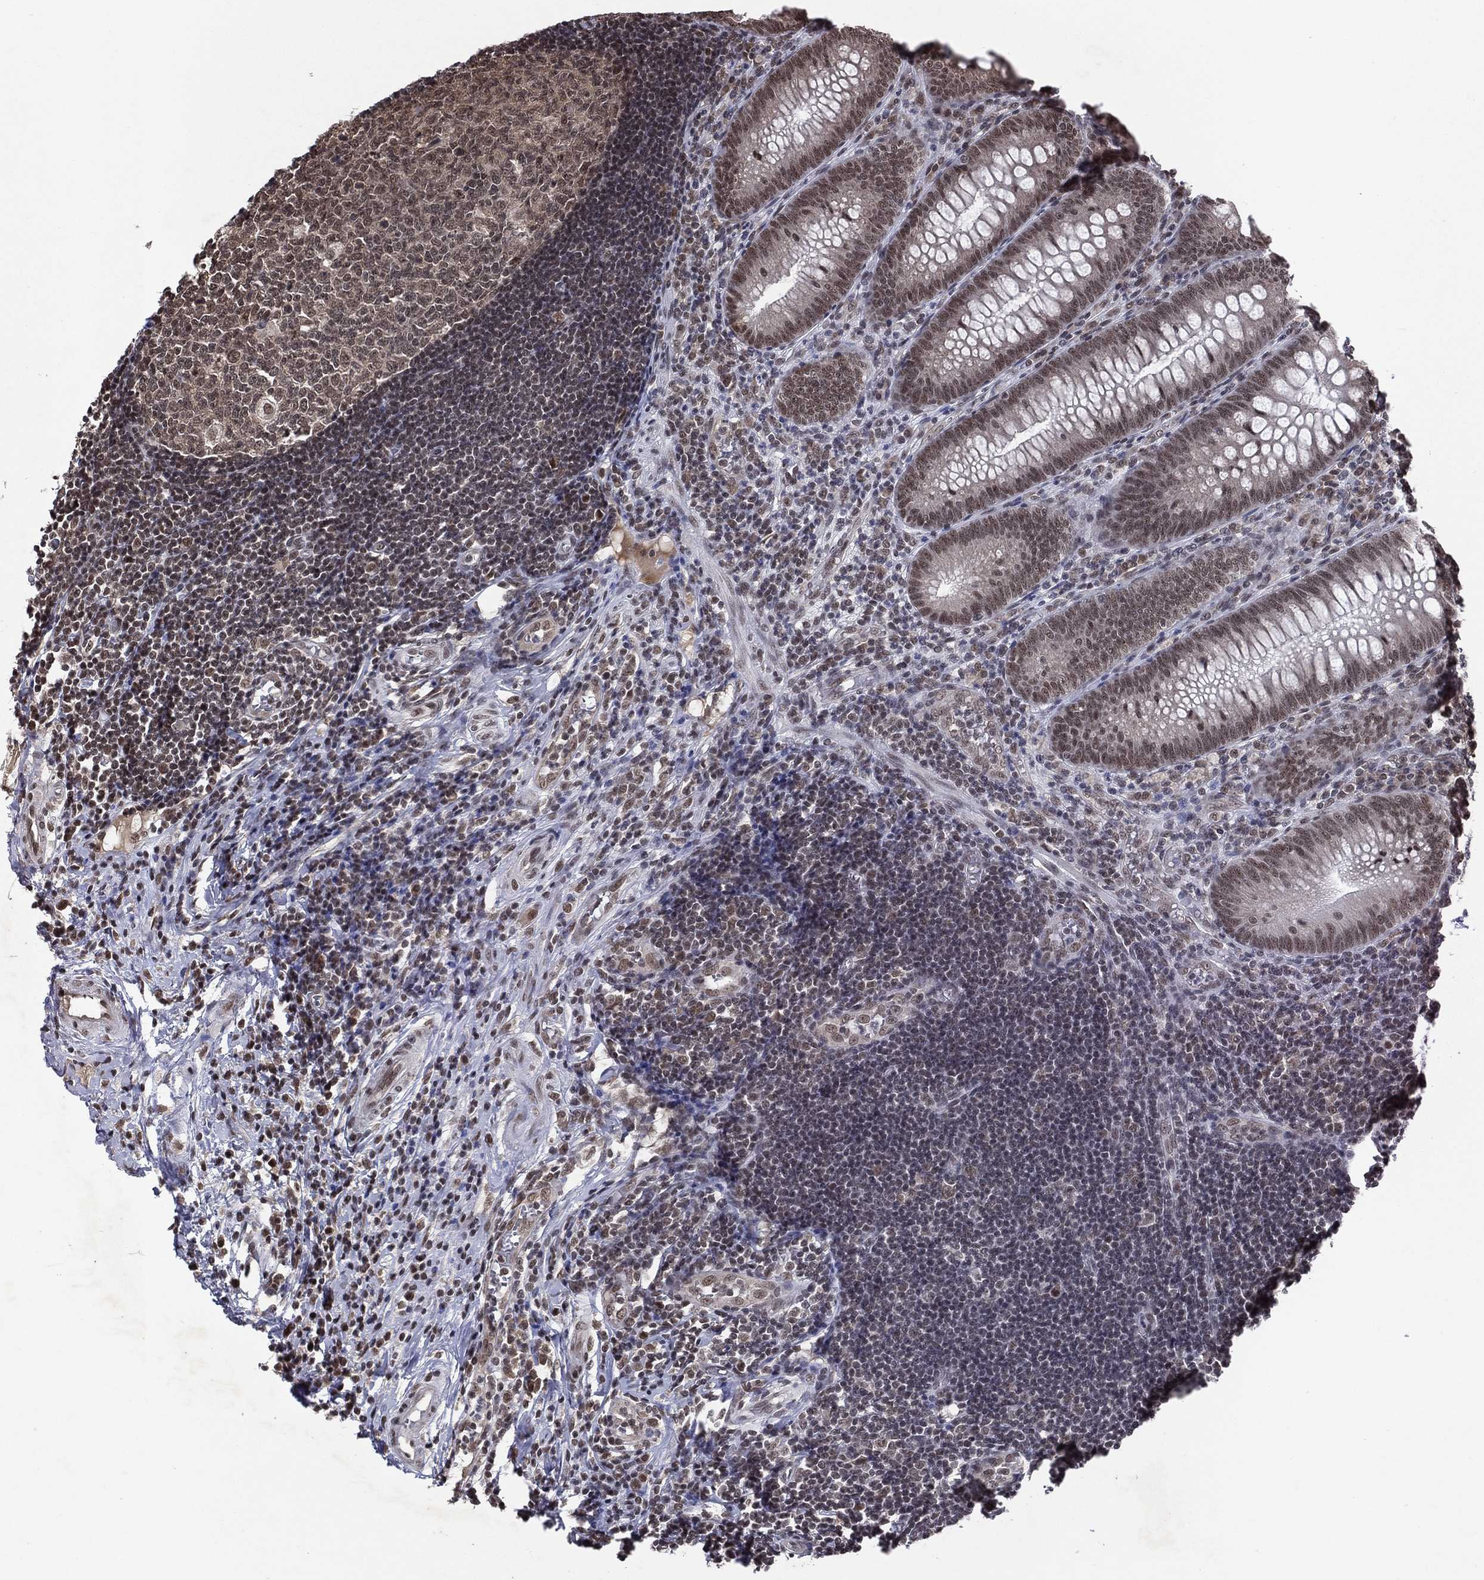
{"staining": {"intensity": "moderate", "quantity": "25%-75%", "location": "nuclear"}, "tissue": "appendix", "cell_type": "Glandular cells", "image_type": "normal", "snomed": [{"axis": "morphology", "description": "Normal tissue, NOS"}, {"axis": "morphology", "description": "Inflammation, NOS"}, {"axis": "topography", "description": "Appendix"}], "caption": "High-power microscopy captured an immunohistochemistry photomicrograph of benign appendix, revealing moderate nuclear expression in about 25%-75% of glandular cells.", "gene": "DMAP1", "patient": {"sex": "male", "age": 16}}